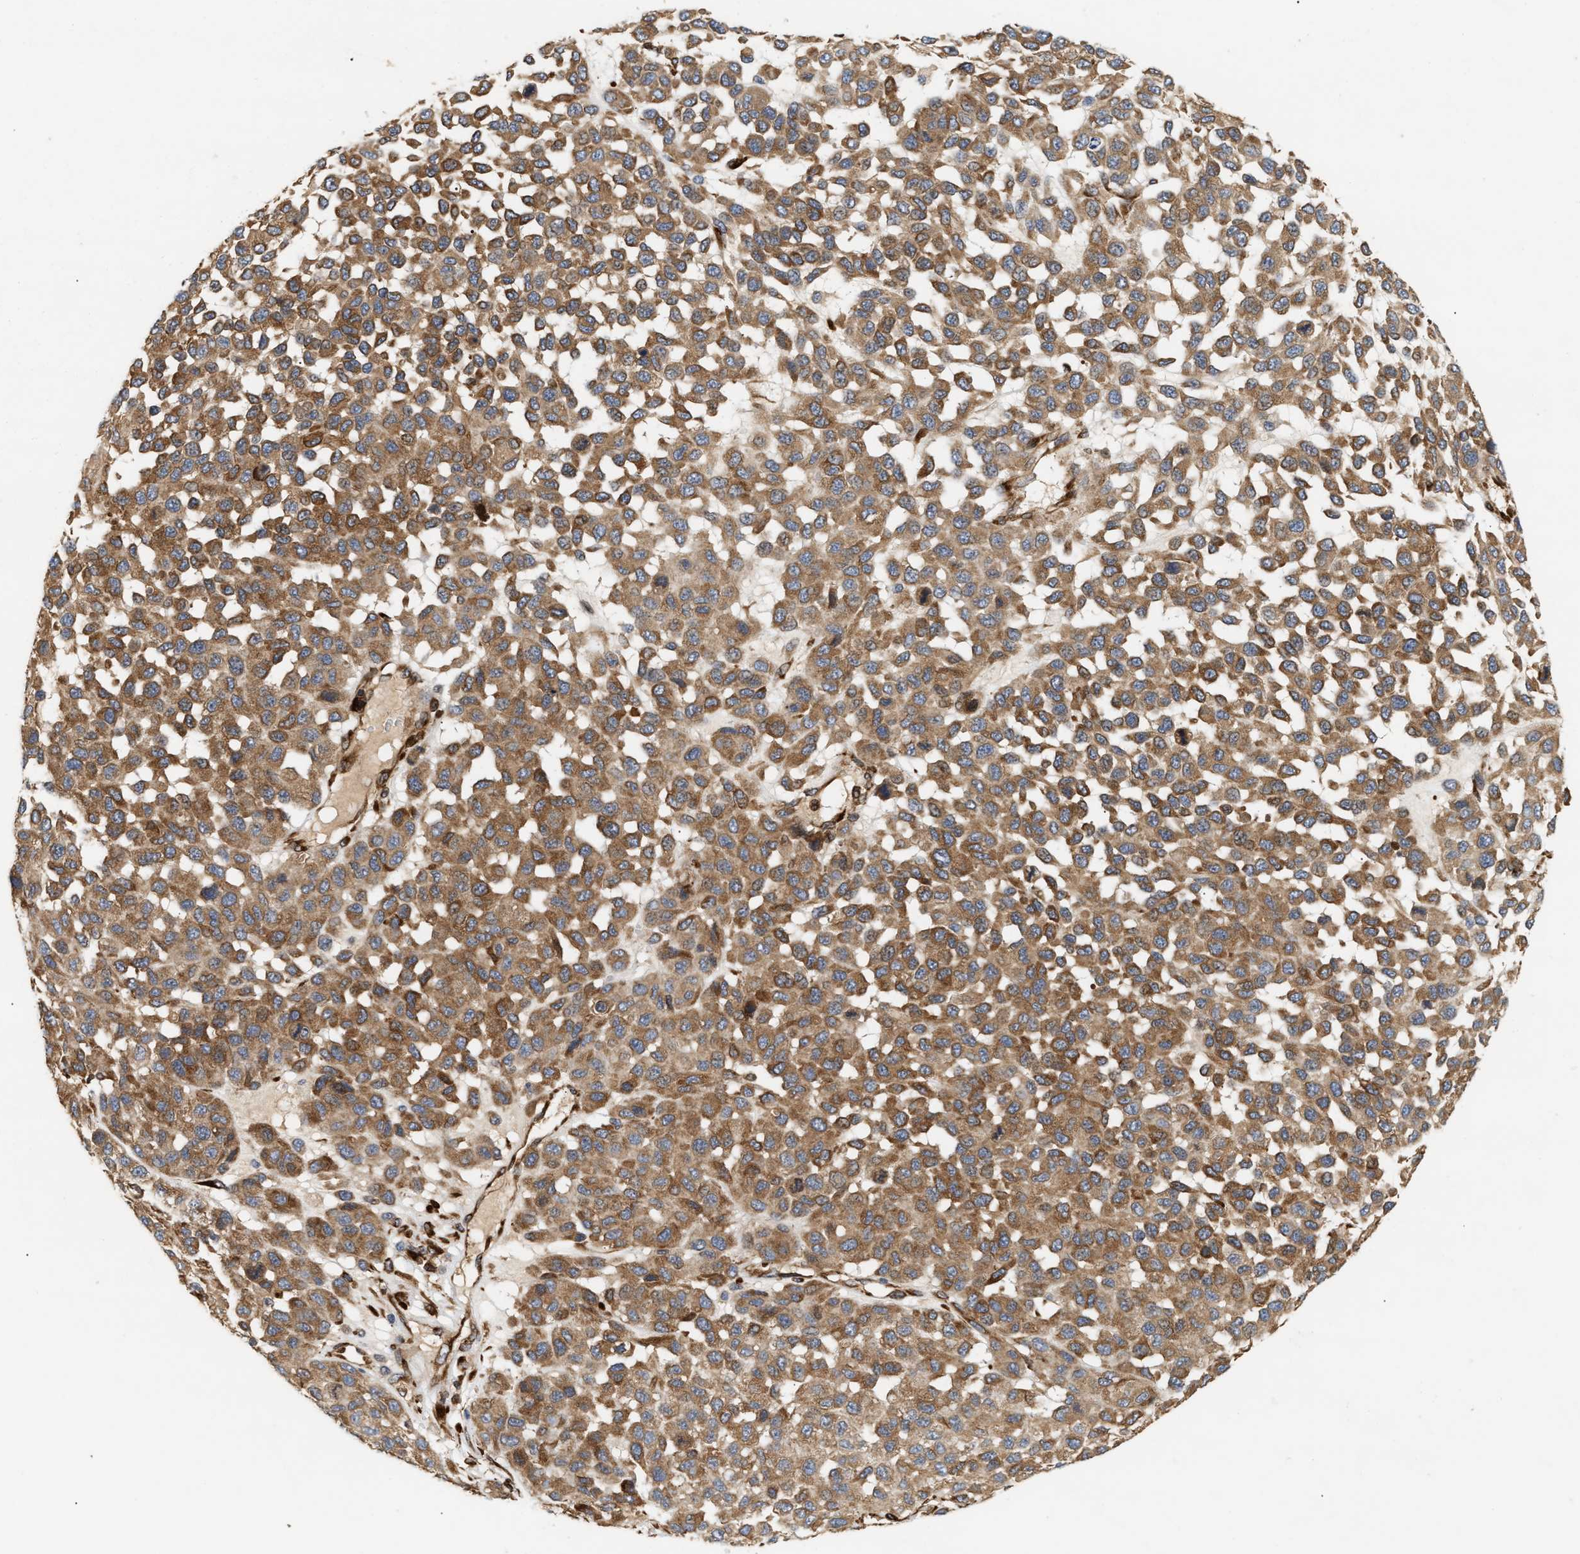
{"staining": {"intensity": "moderate", "quantity": ">75%", "location": "cytoplasmic/membranous"}, "tissue": "melanoma", "cell_type": "Tumor cells", "image_type": "cancer", "snomed": [{"axis": "morphology", "description": "Malignant melanoma, NOS"}, {"axis": "topography", "description": "Skin"}], "caption": "This micrograph reveals immunohistochemistry staining of malignant melanoma, with medium moderate cytoplasmic/membranous expression in approximately >75% of tumor cells.", "gene": "PLCD1", "patient": {"sex": "male", "age": 62}}